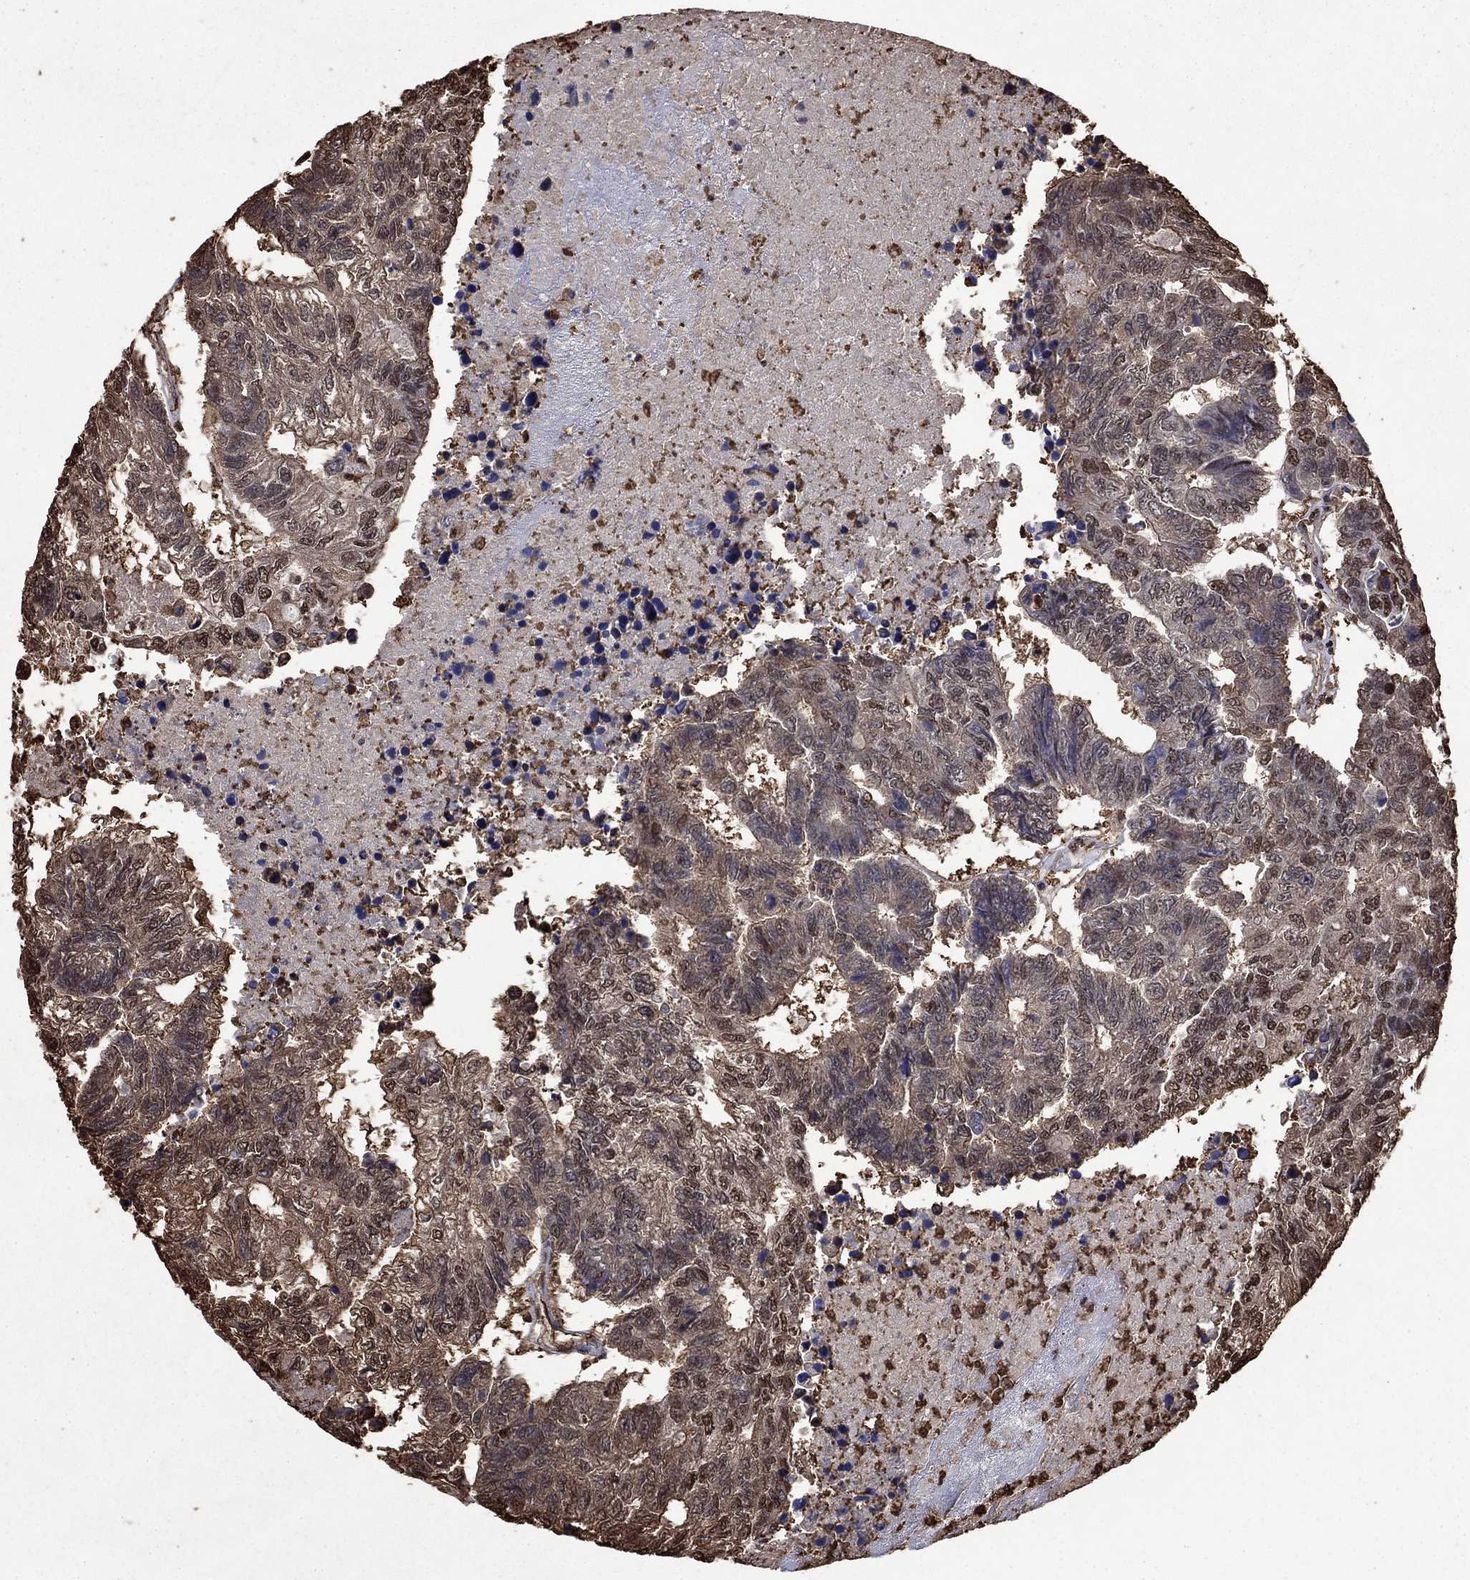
{"staining": {"intensity": "moderate", "quantity": "<25%", "location": "nuclear"}, "tissue": "colorectal cancer", "cell_type": "Tumor cells", "image_type": "cancer", "snomed": [{"axis": "morphology", "description": "Adenocarcinoma, NOS"}, {"axis": "topography", "description": "Colon"}], "caption": "Protein analysis of colorectal adenocarcinoma tissue displays moderate nuclear expression in approximately <25% of tumor cells.", "gene": "GAPDH", "patient": {"sex": "female", "age": 48}}